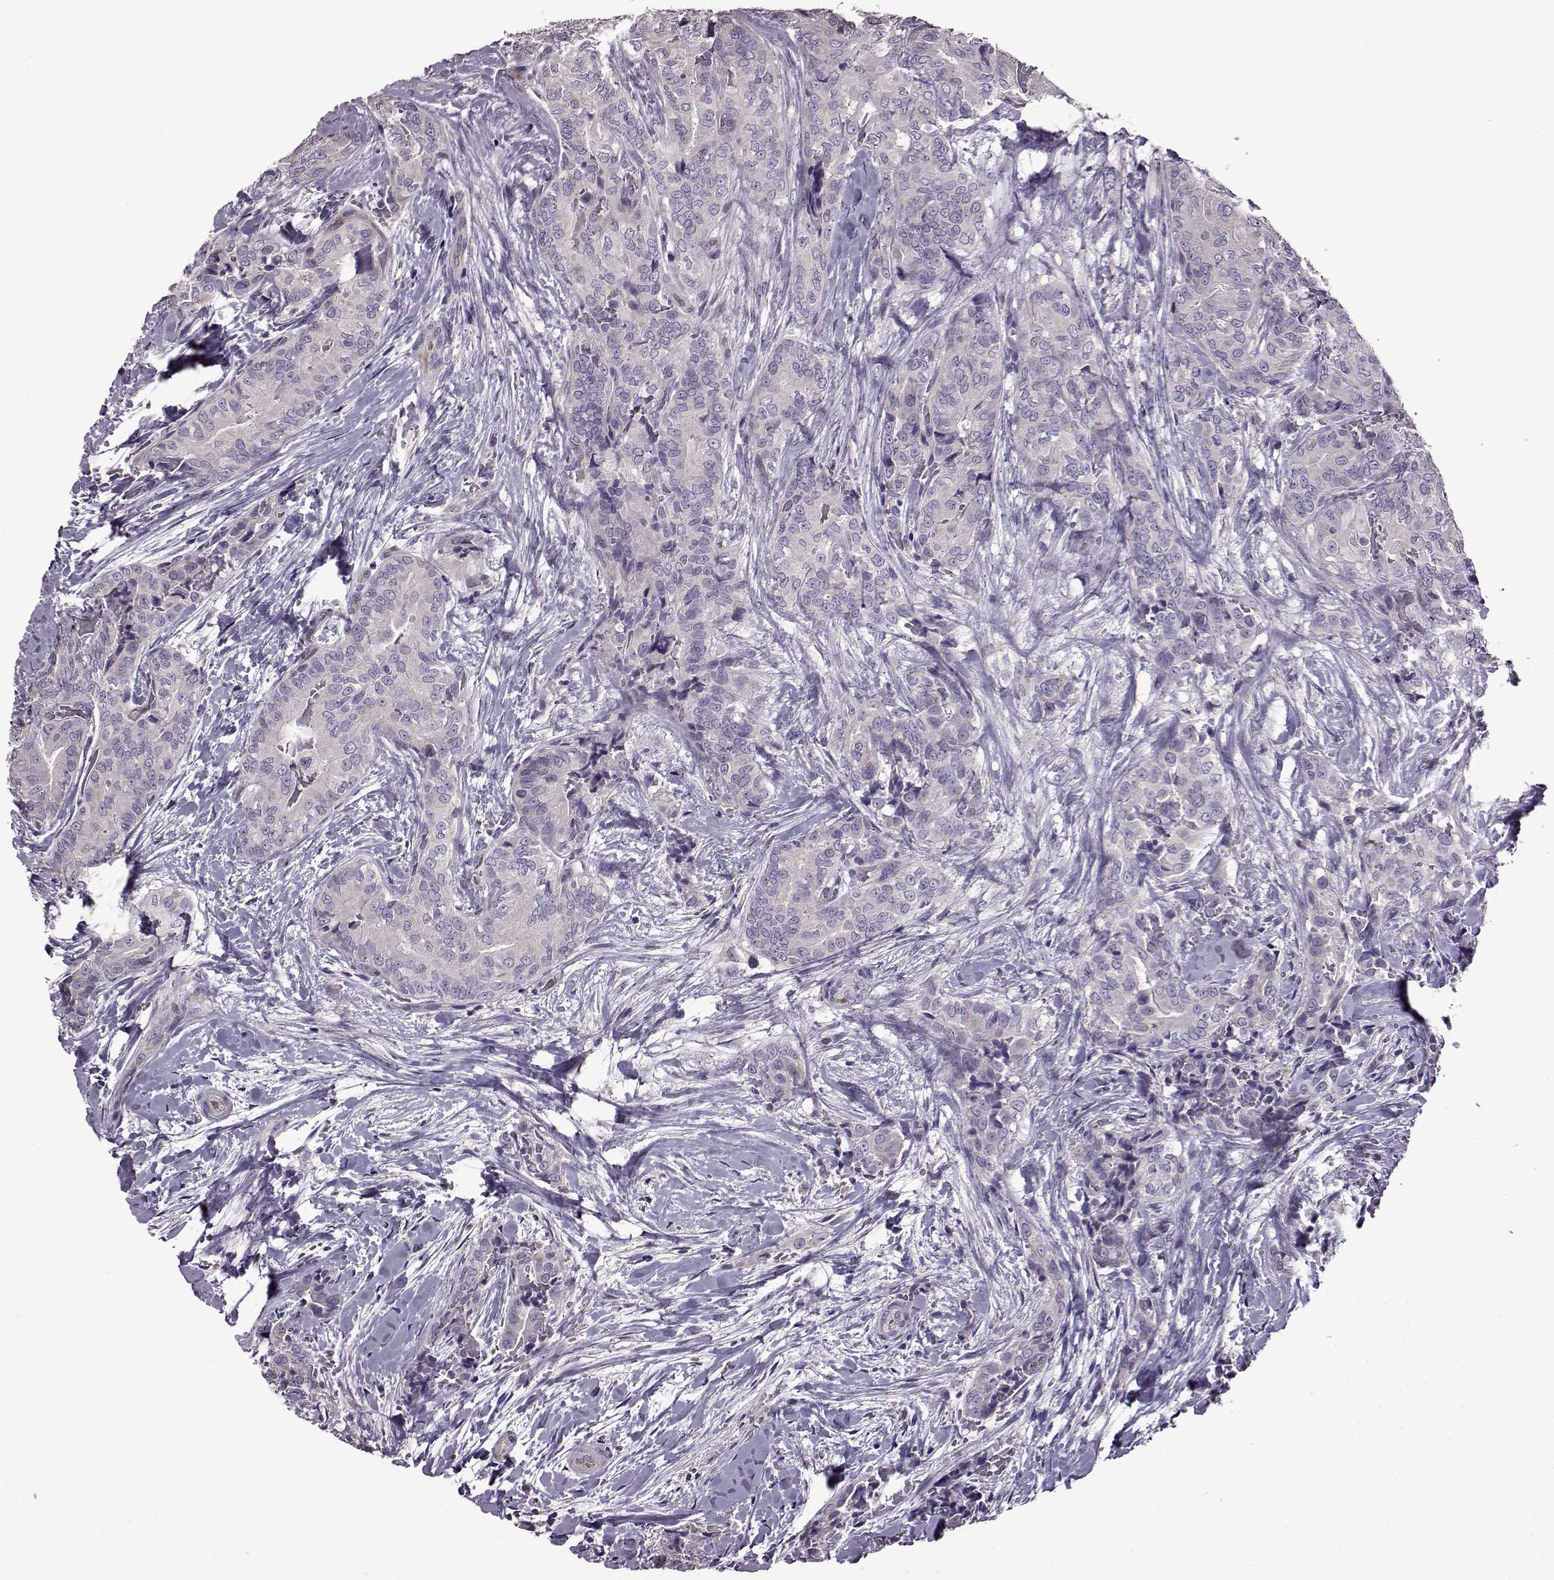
{"staining": {"intensity": "negative", "quantity": "none", "location": "none"}, "tissue": "thyroid cancer", "cell_type": "Tumor cells", "image_type": "cancer", "snomed": [{"axis": "morphology", "description": "Papillary adenocarcinoma, NOS"}, {"axis": "topography", "description": "Thyroid gland"}], "caption": "Thyroid cancer was stained to show a protein in brown. There is no significant expression in tumor cells.", "gene": "EDDM3B", "patient": {"sex": "male", "age": 61}}